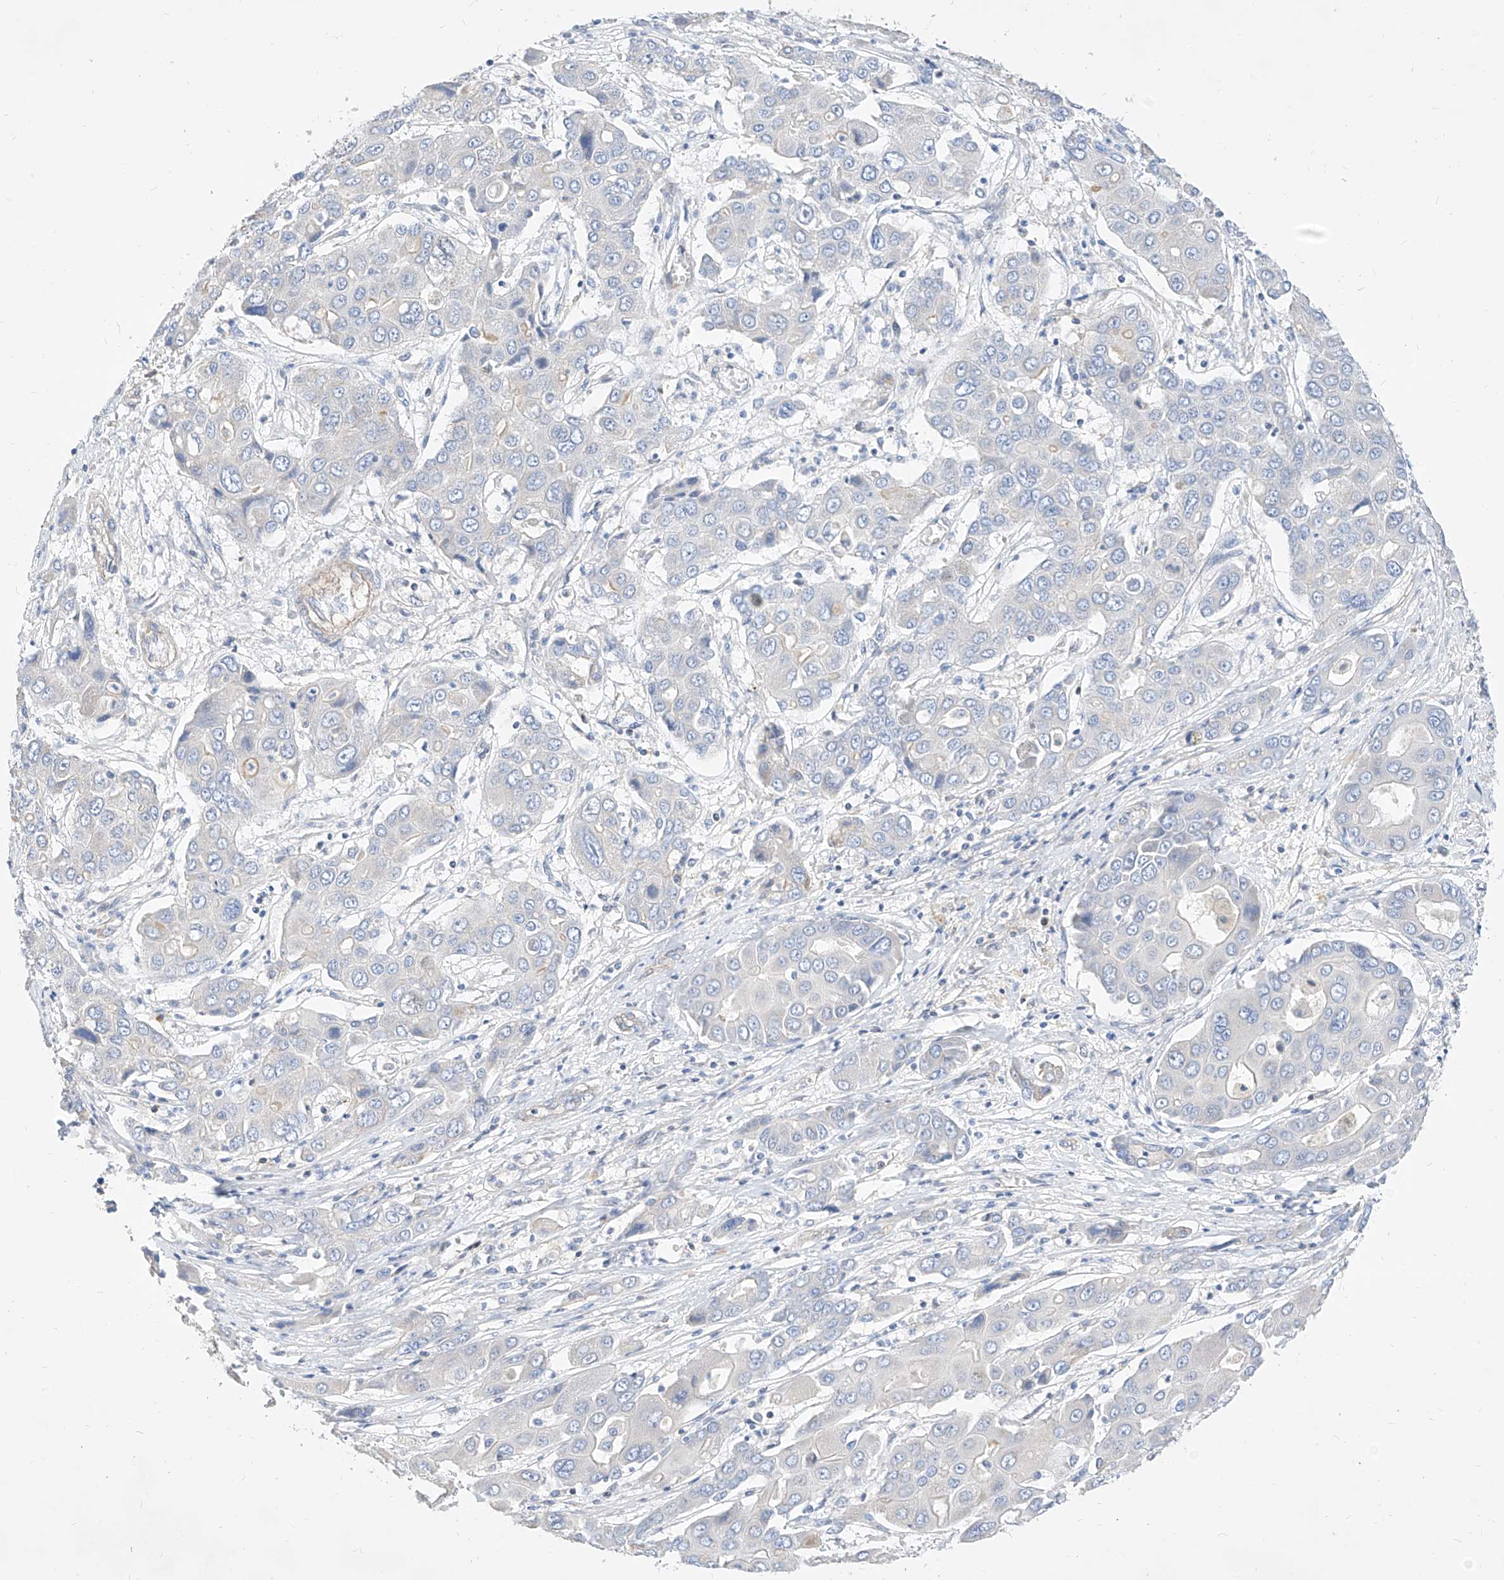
{"staining": {"intensity": "negative", "quantity": "none", "location": "none"}, "tissue": "liver cancer", "cell_type": "Tumor cells", "image_type": "cancer", "snomed": [{"axis": "morphology", "description": "Cholangiocarcinoma"}, {"axis": "topography", "description": "Liver"}], "caption": "This is an immunohistochemistry (IHC) micrograph of cholangiocarcinoma (liver). There is no staining in tumor cells.", "gene": "SCGB2A1", "patient": {"sex": "male", "age": 67}}